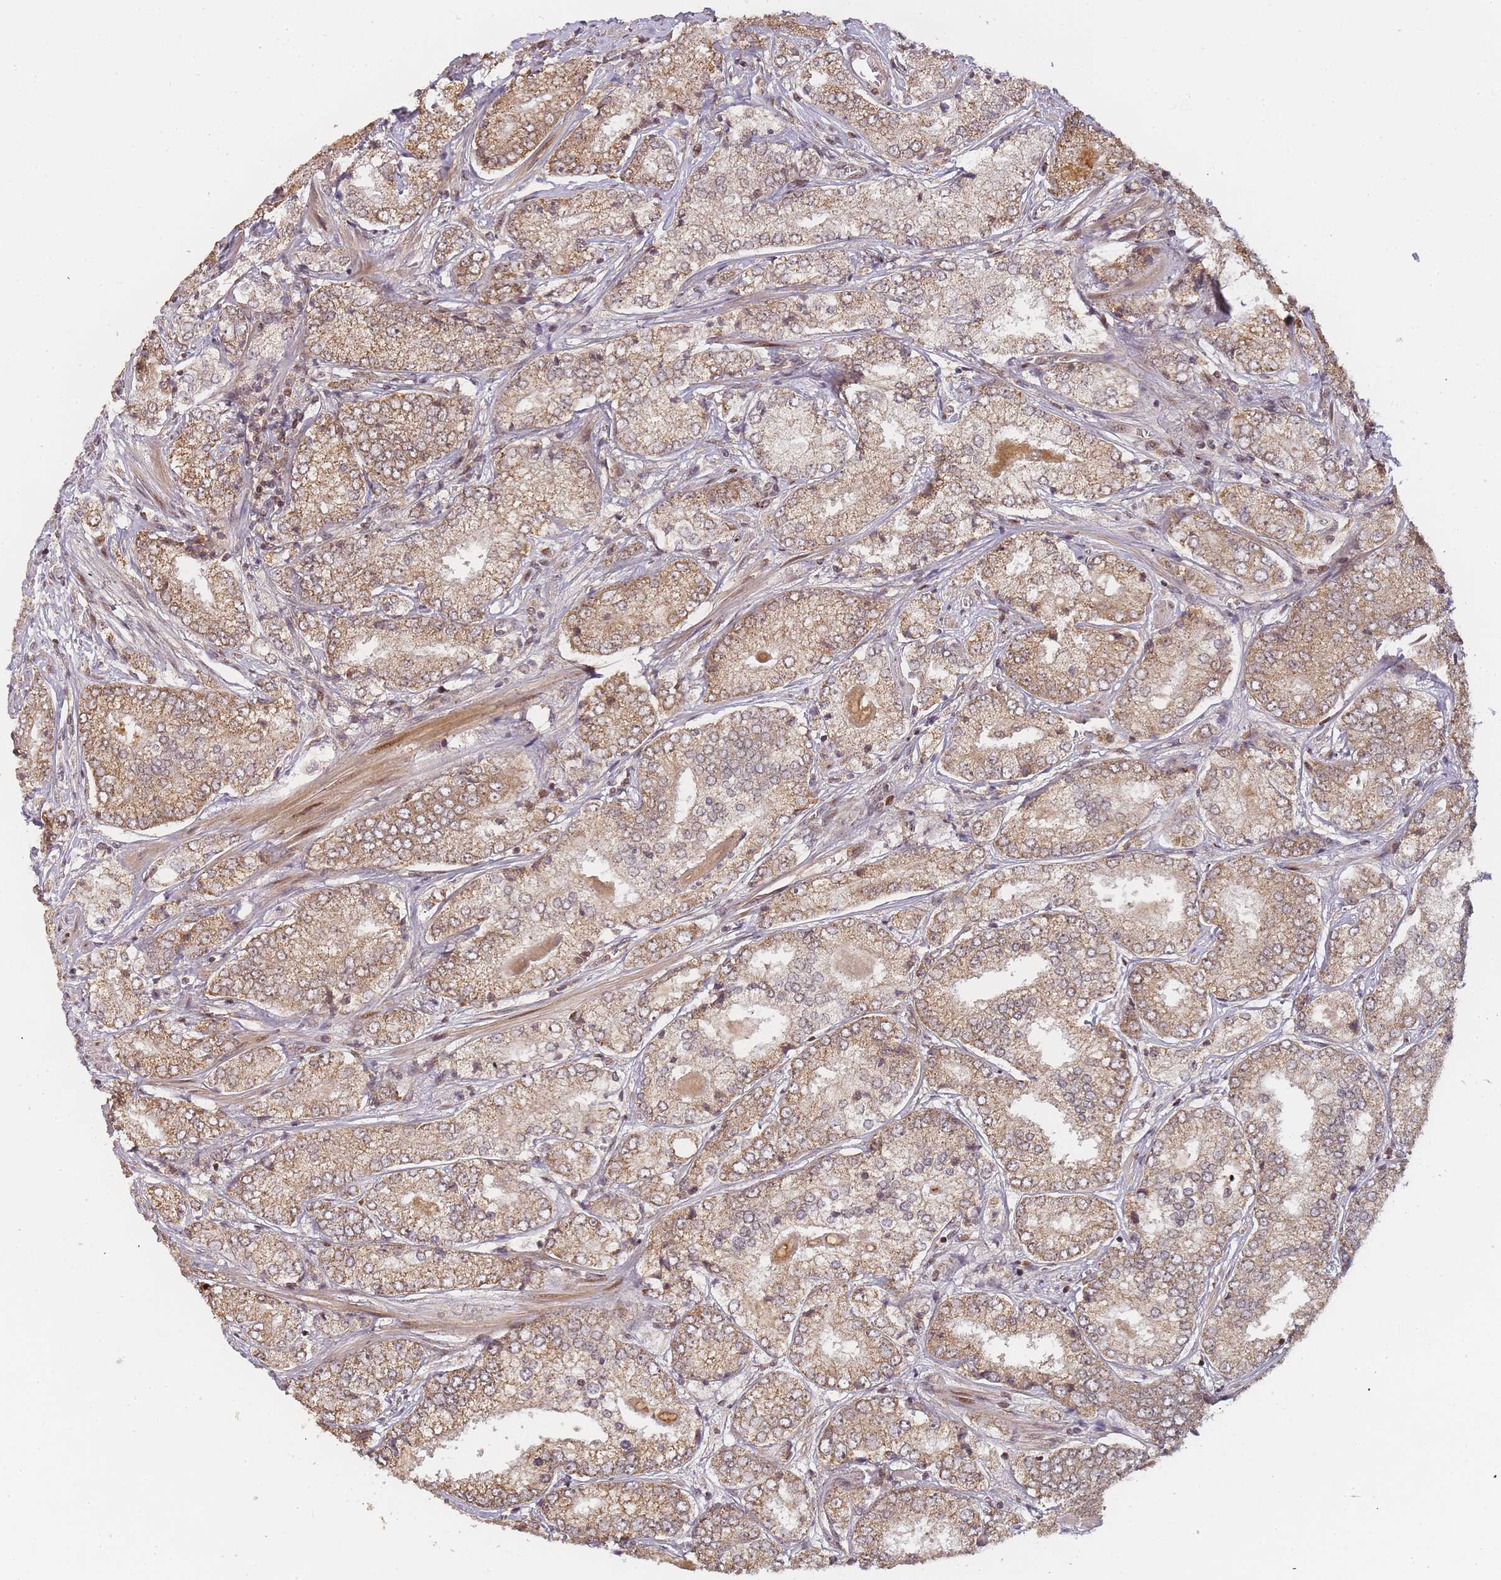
{"staining": {"intensity": "moderate", "quantity": ">75%", "location": "cytoplasmic/membranous"}, "tissue": "prostate cancer", "cell_type": "Tumor cells", "image_type": "cancer", "snomed": [{"axis": "morphology", "description": "Adenocarcinoma, High grade"}, {"axis": "topography", "description": "Prostate"}], "caption": "High-grade adenocarcinoma (prostate) was stained to show a protein in brown. There is medium levels of moderate cytoplasmic/membranous positivity in about >75% of tumor cells. The staining was performed using DAB, with brown indicating positive protein expression. Nuclei are stained blue with hematoxylin.", "gene": "ZNF497", "patient": {"sex": "male", "age": 63}}